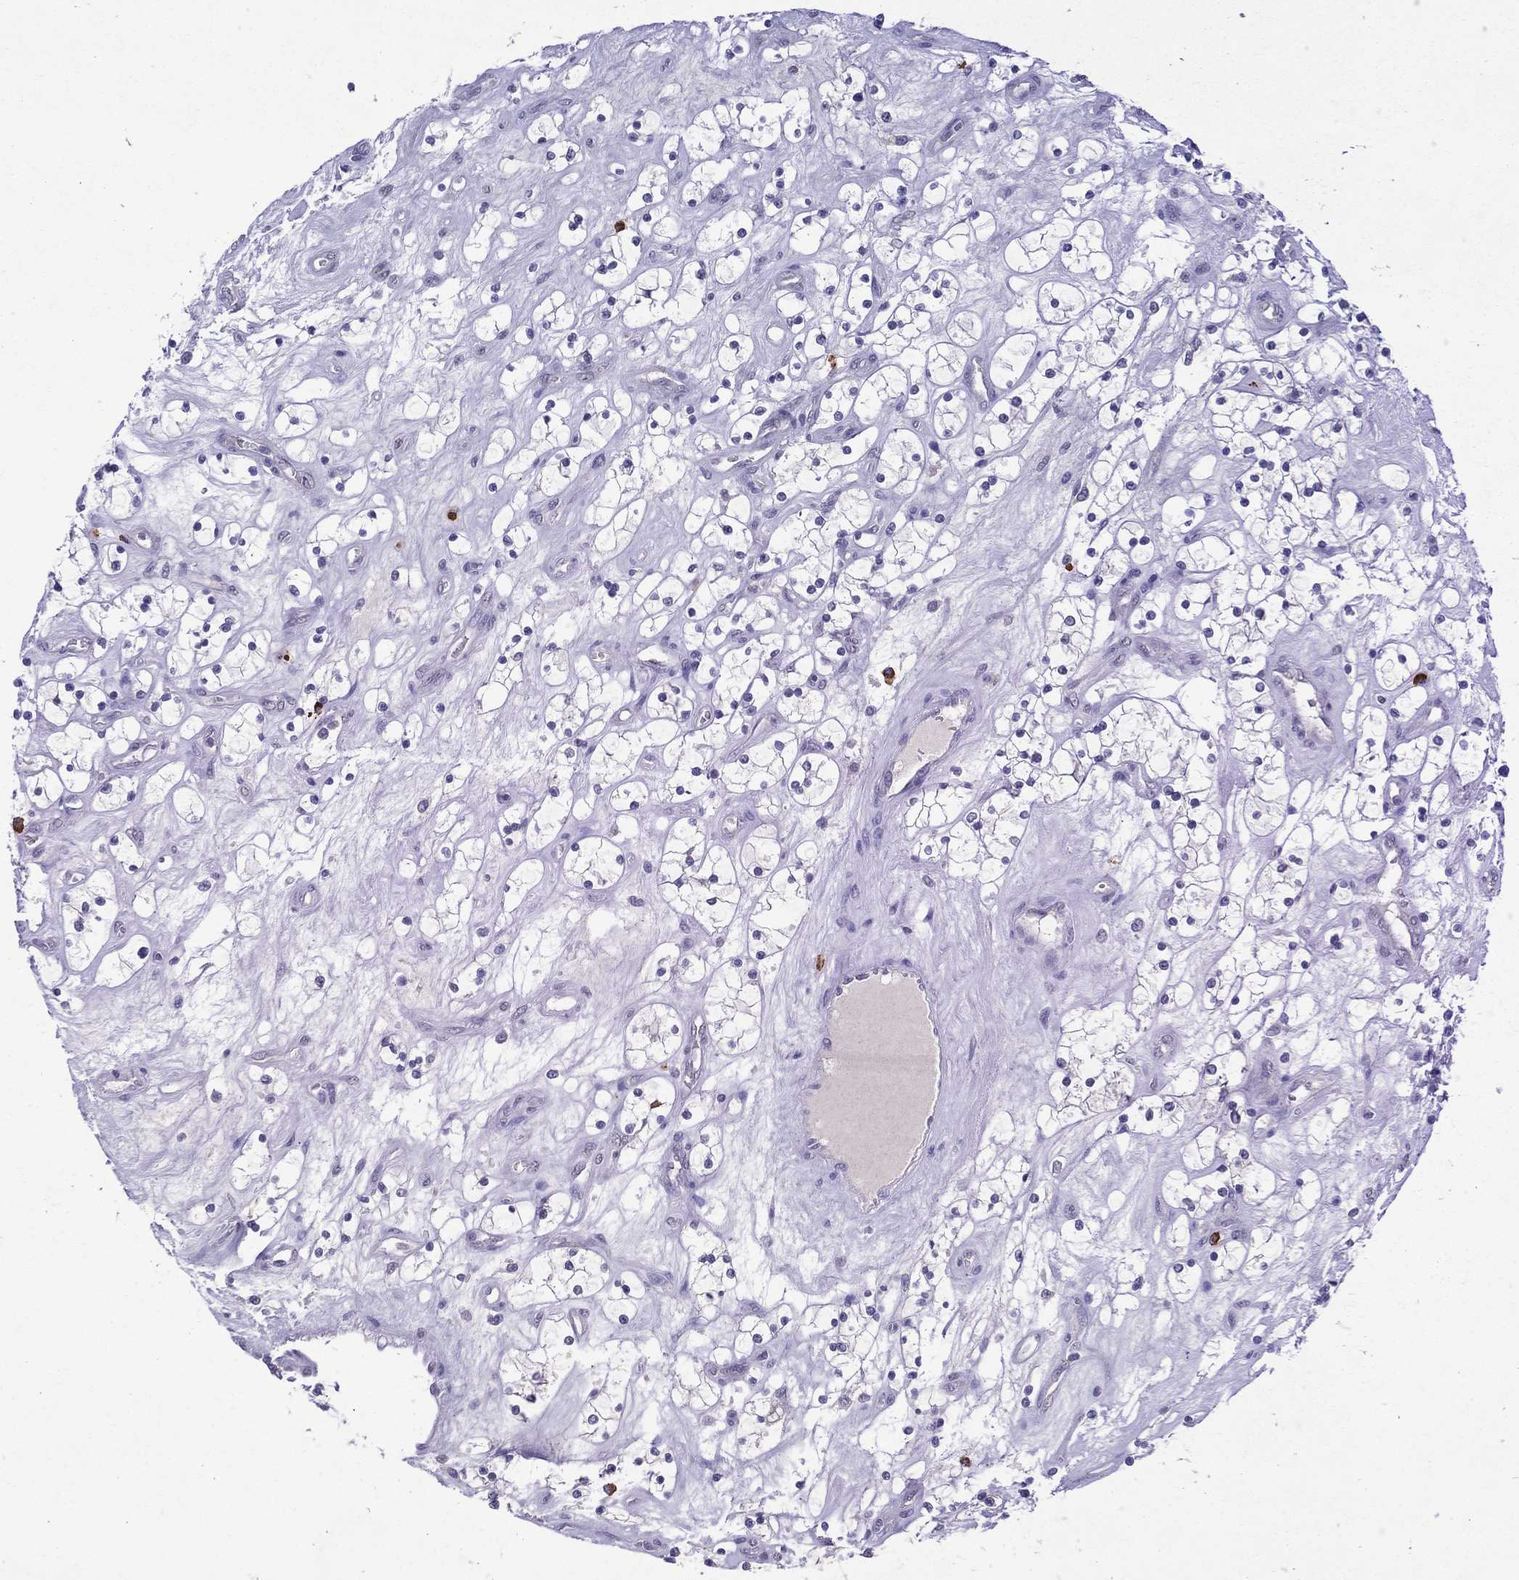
{"staining": {"intensity": "negative", "quantity": "none", "location": "none"}, "tissue": "renal cancer", "cell_type": "Tumor cells", "image_type": "cancer", "snomed": [{"axis": "morphology", "description": "Adenocarcinoma, NOS"}, {"axis": "topography", "description": "Kidney"}], "caption": "High power microscopy image of an IHC image of renal adenocarcinoma, revealing no significant staining in tumor cells.", "gene": "ASB10", "patient": {"sex": "female", "age": 69}}